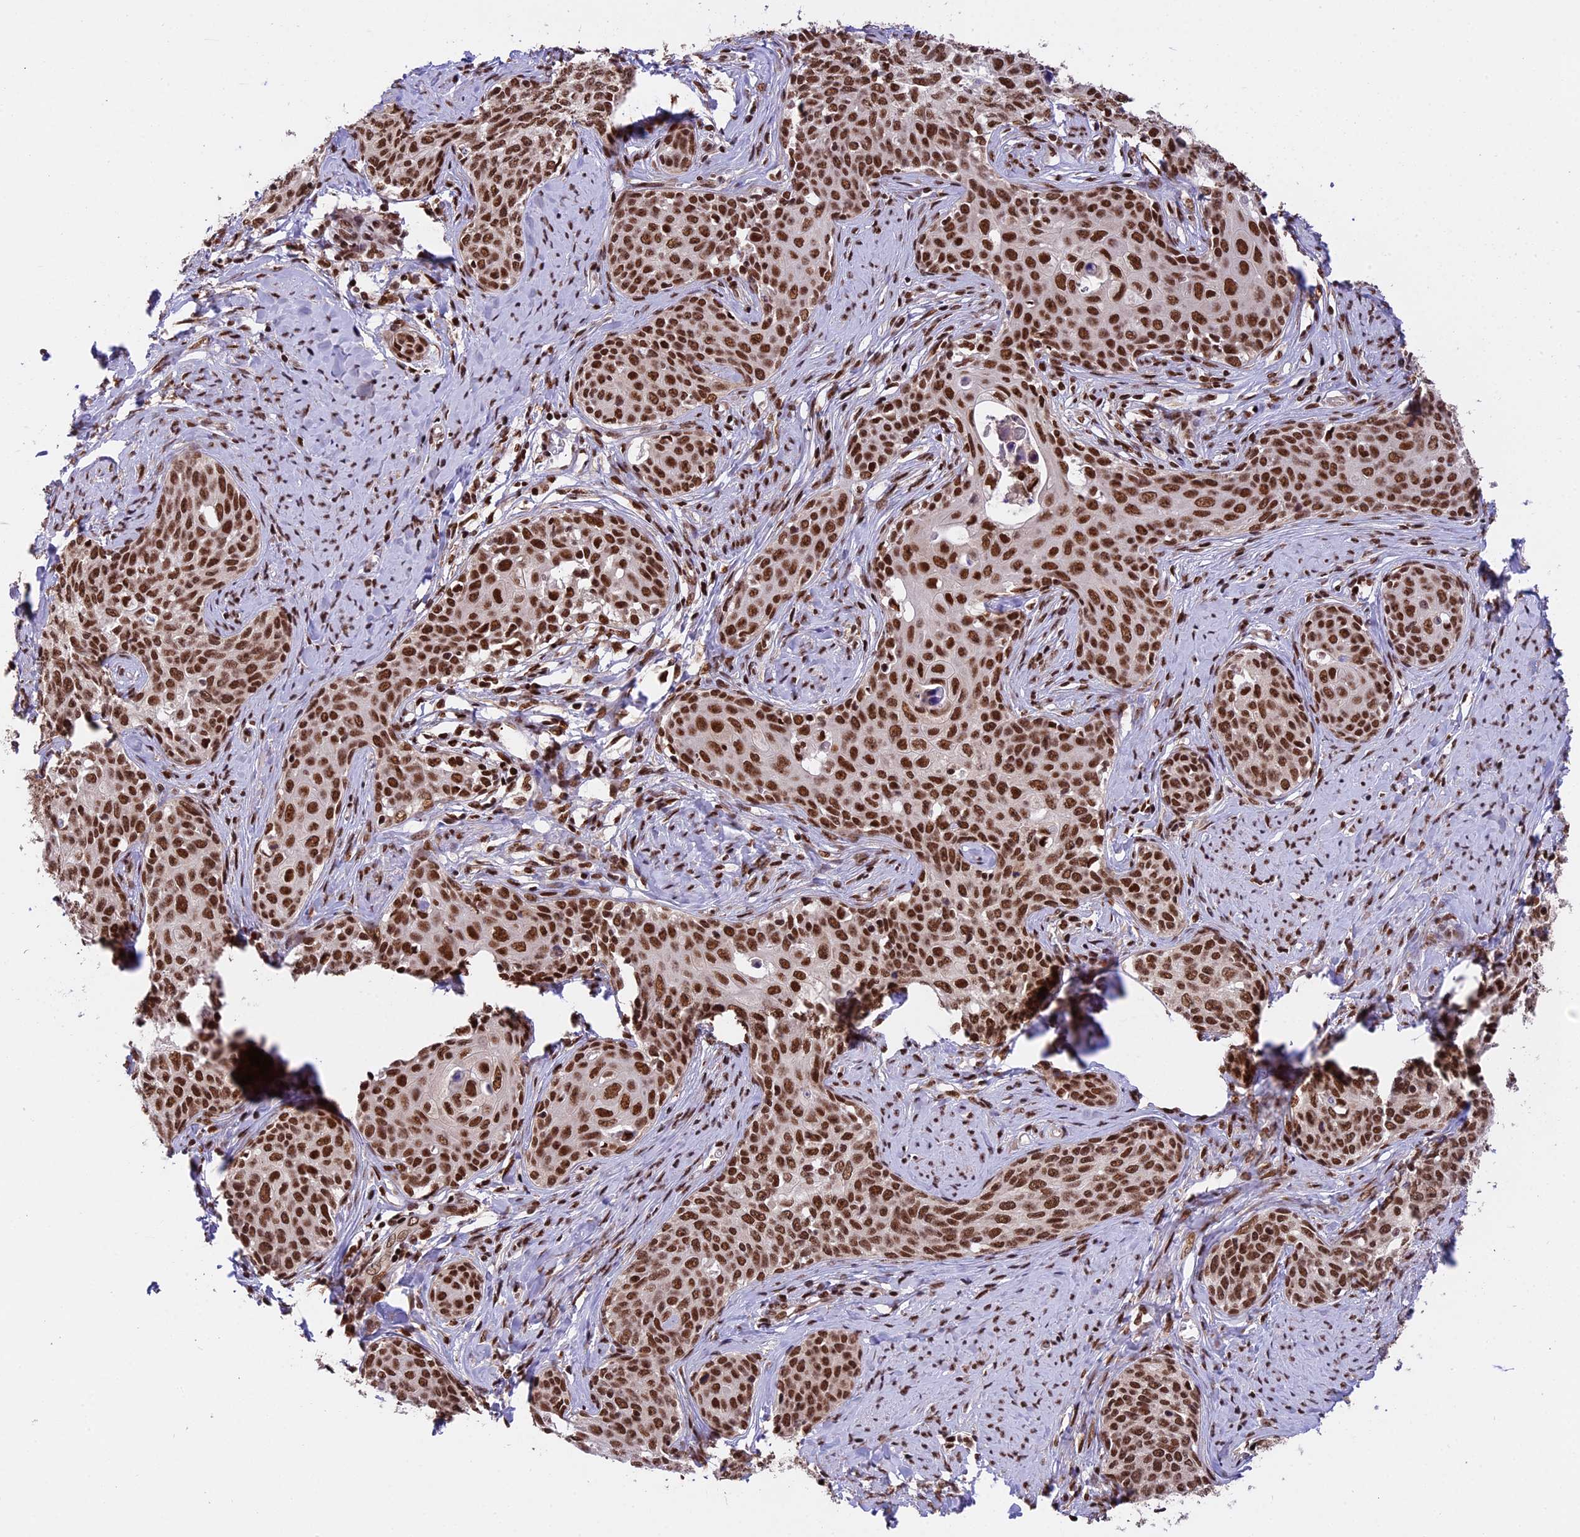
{"staining": {"intensity": "strong", "quantity": ">75%", "location": "nuclear"}, "tissue": "cervical cancer", "cell_type": "Tumor cells", "image_type": "cancer", "snomed": [{"axis": "morphology", "description": "Squamous cell carcinoma, NOS"}, {"axis": "morphology", "description": "Adenocarcinoma, NOS"}, {"axis": "topography", "description": "Cervix"}], "caption": "The histopathology image exhibits a brown stain indicating the presence of a protein in the nuclear of tumor cells in cervical squamous cell carcinoma.", "gene": "RAMAC", "patient": {"sex": "female", "age": 52}}